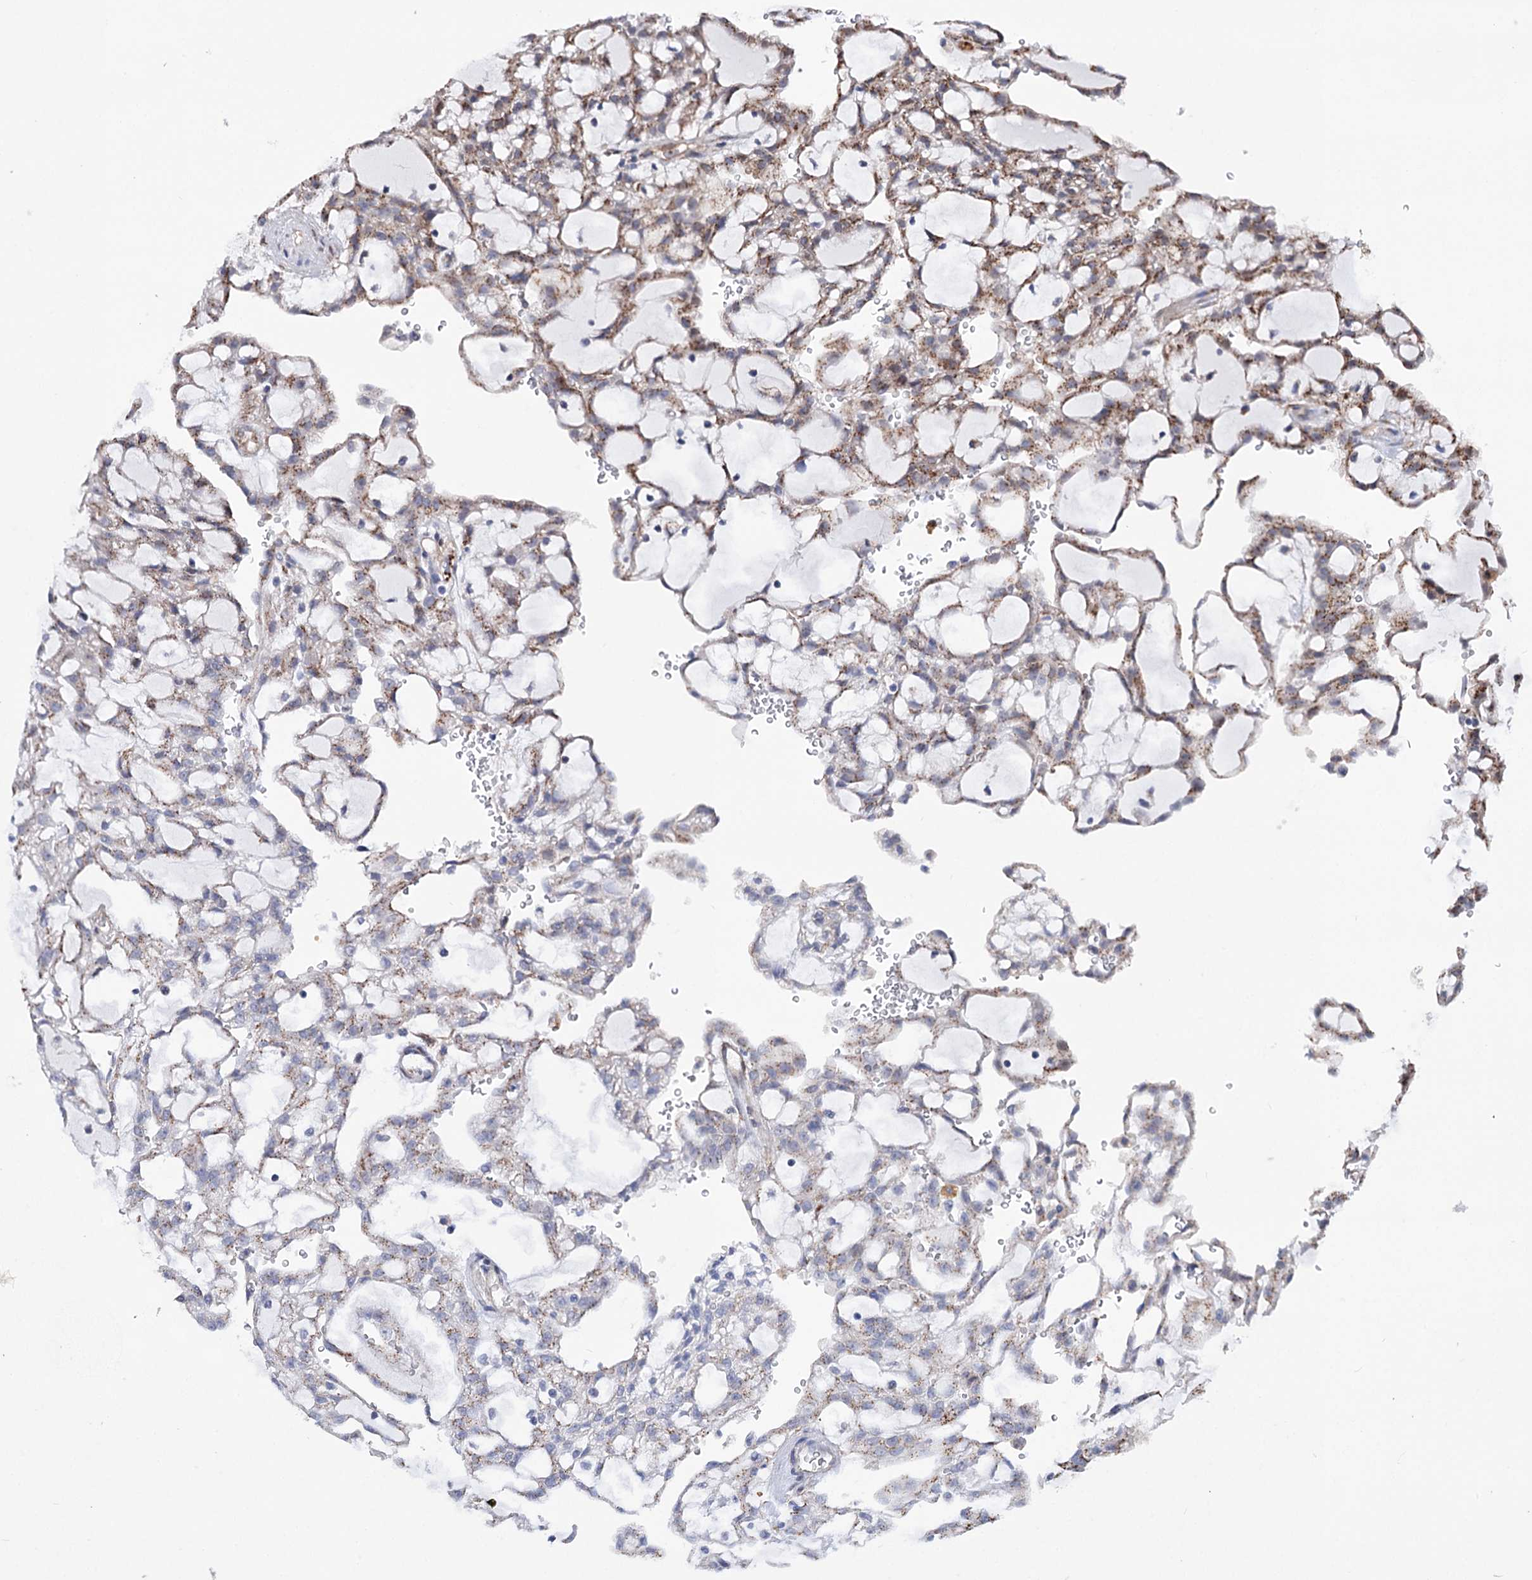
{"staining": {"intensity": "moderate", "quantity": "<25%", "location": "cytoplasmic/membranous"}, "tissue": "renal cancer", "cell_type": "Tumor cells", "image_type": "cancer", "snomed": [{"axis": "morphology", "description": "Adenocarcinoma, NOS"}, {"axis": "topography", "description": "Kidney"}], "caption": "Renal cancer stained with a protein marker reveals moderate staining in tumor cells.", "gene": "C11orf96", "patient": {"sex": "male", "age": 63}}